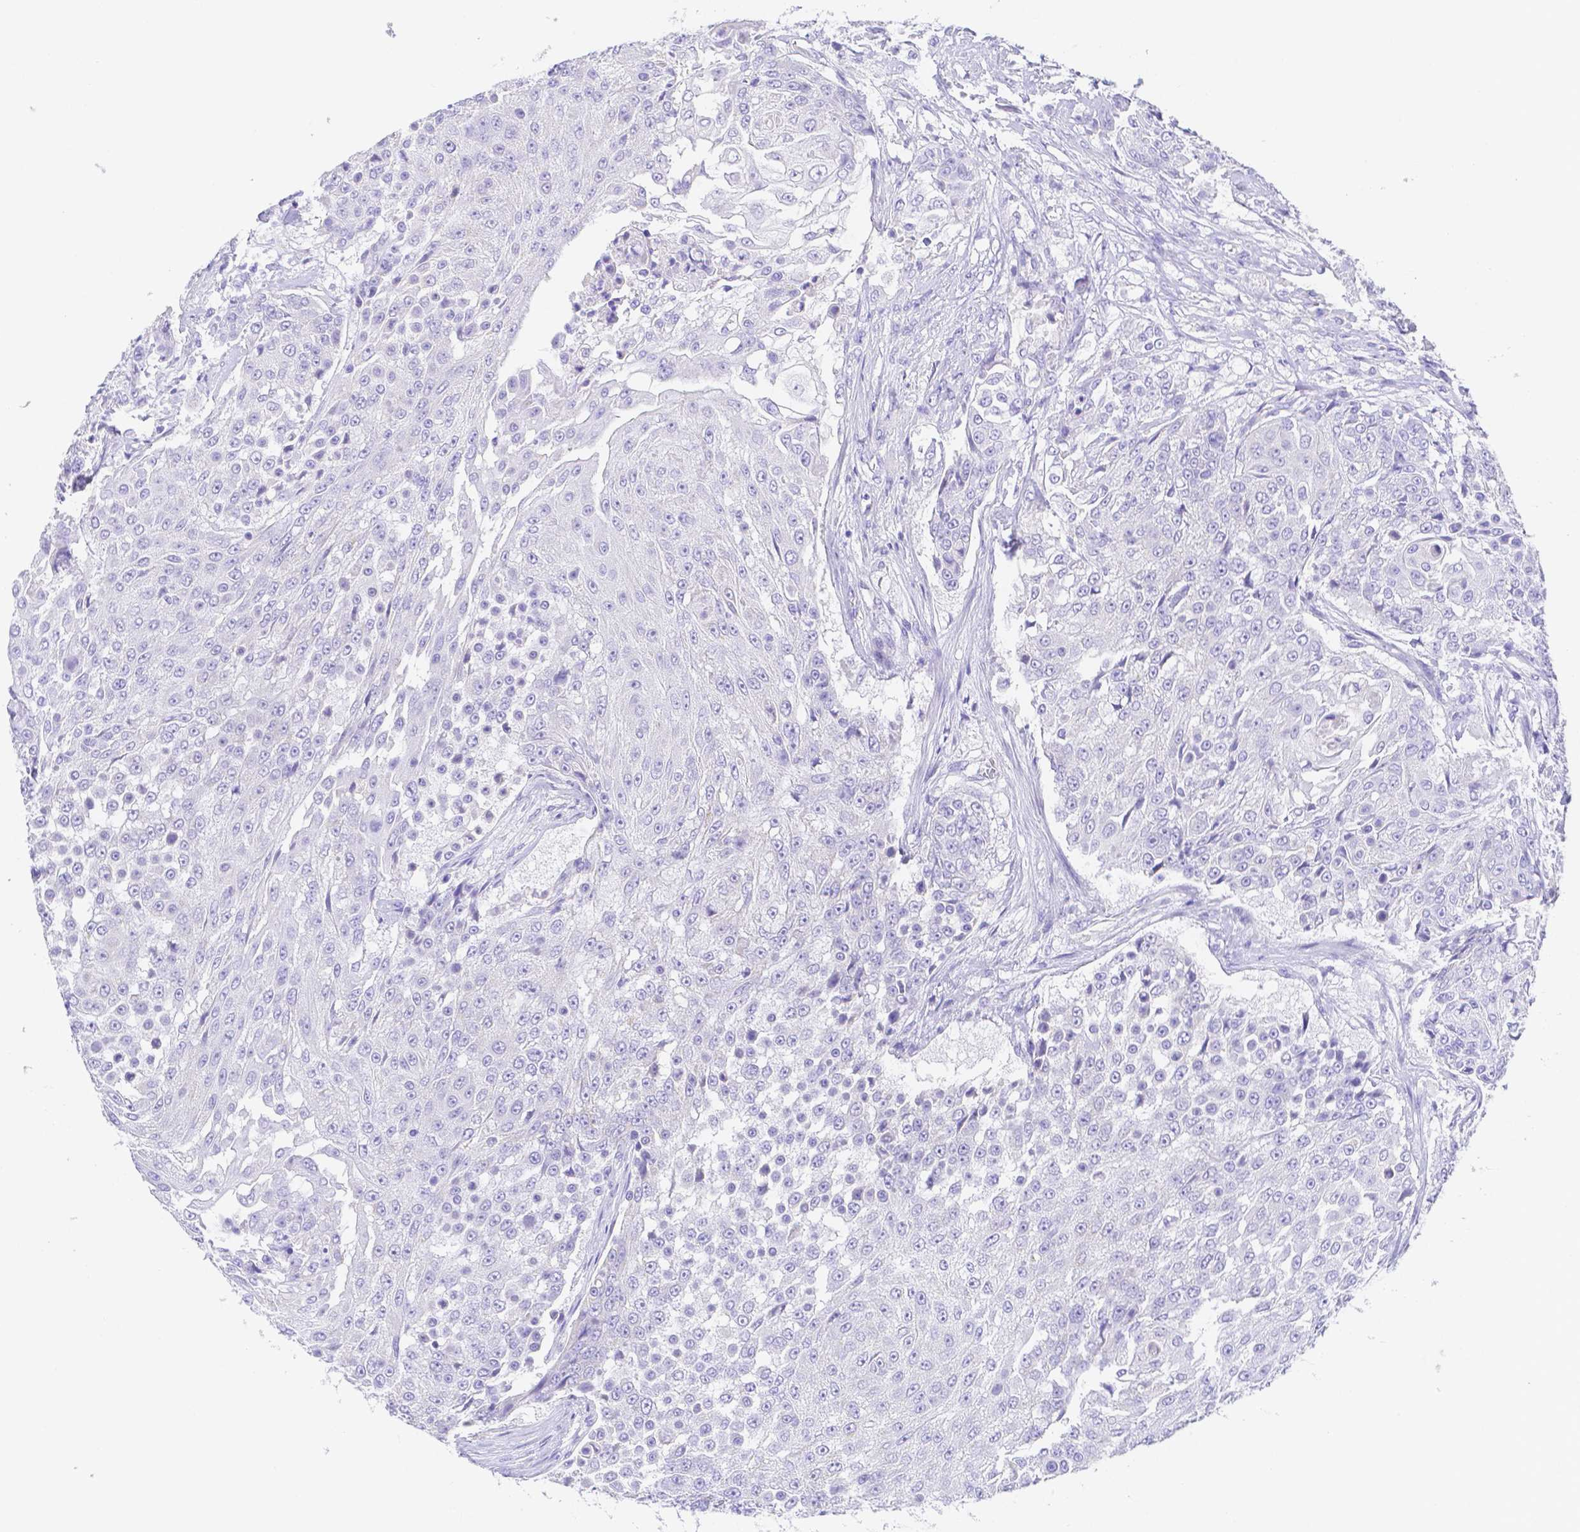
{"staining": {"intensity": "negative", "quantity": "none", "location": "none"}, "tissue": "urothelial cancer", "cell_type": "Tumor cells", "image_type": "cancer", "snomed": [{"axis": "morphology", "description": "Urothelial carcinoma, High grade"}, {"axis": "topography", "description": "Urinary bladder"}], "caption": "An IHC image of urothelial cancer is shown. There is no staining in tumor cells of urothelial cancer.", "gene": "ZG16B", "patient": {"sex": "female", "age": 63}}